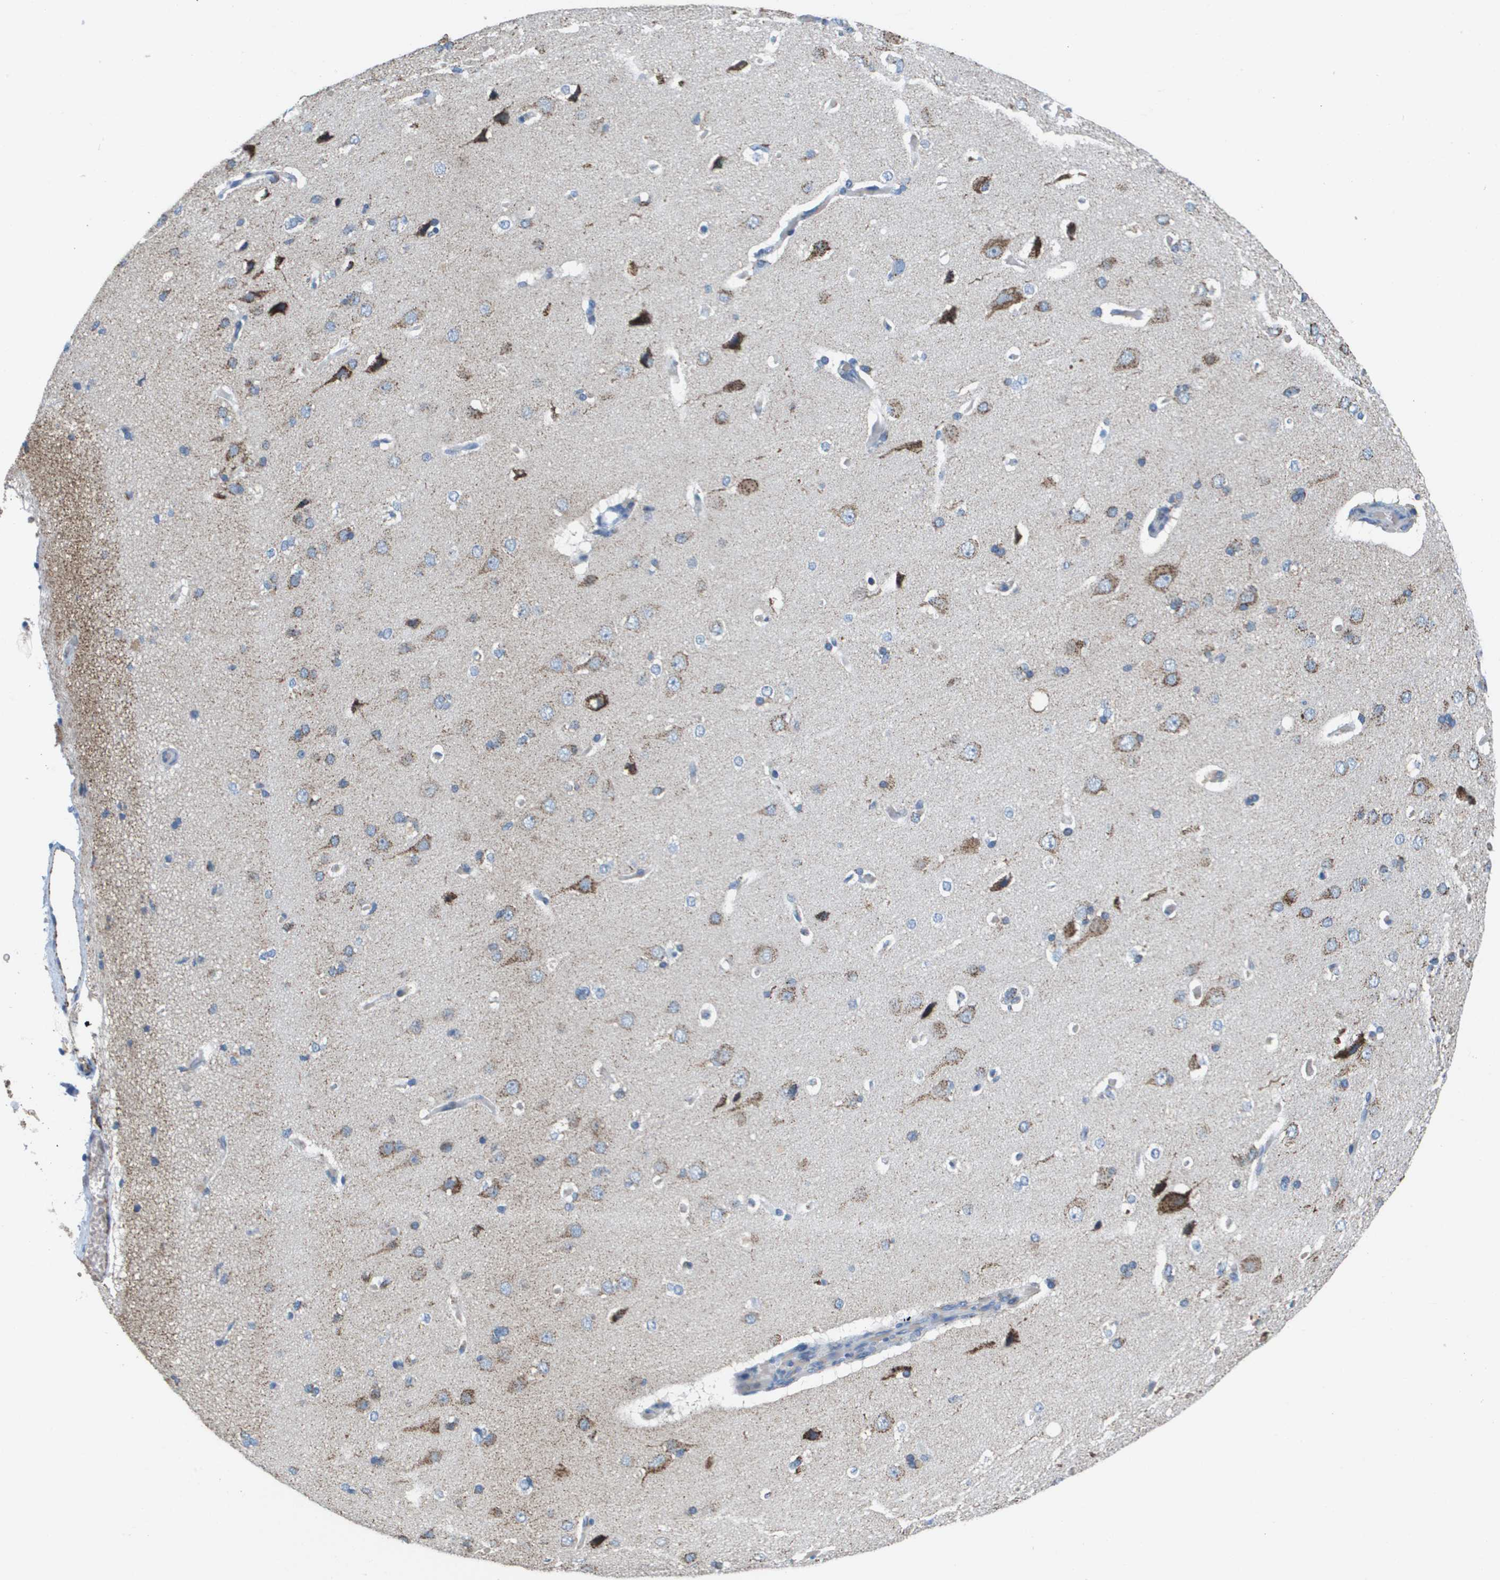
{"staining": {"intensity": "negative", "quantity": "none", "location": "none"}, "tissue": "cerebral cortex", "cell_type": "Endothelial cells", "image_type": "normal", "snomed": [{"axis": "morphology", "description": "Normal tissue, NOS"}, {"axis": "topography", "description": "Cerebral cortex"}], "caption": "Immunohistochemical staining of unremarkable cerebral cortex exhibits no significant expression in endothelial cells.", "gene": "ATP5F1B", "patient": {"sex": "male", "age": 62}}